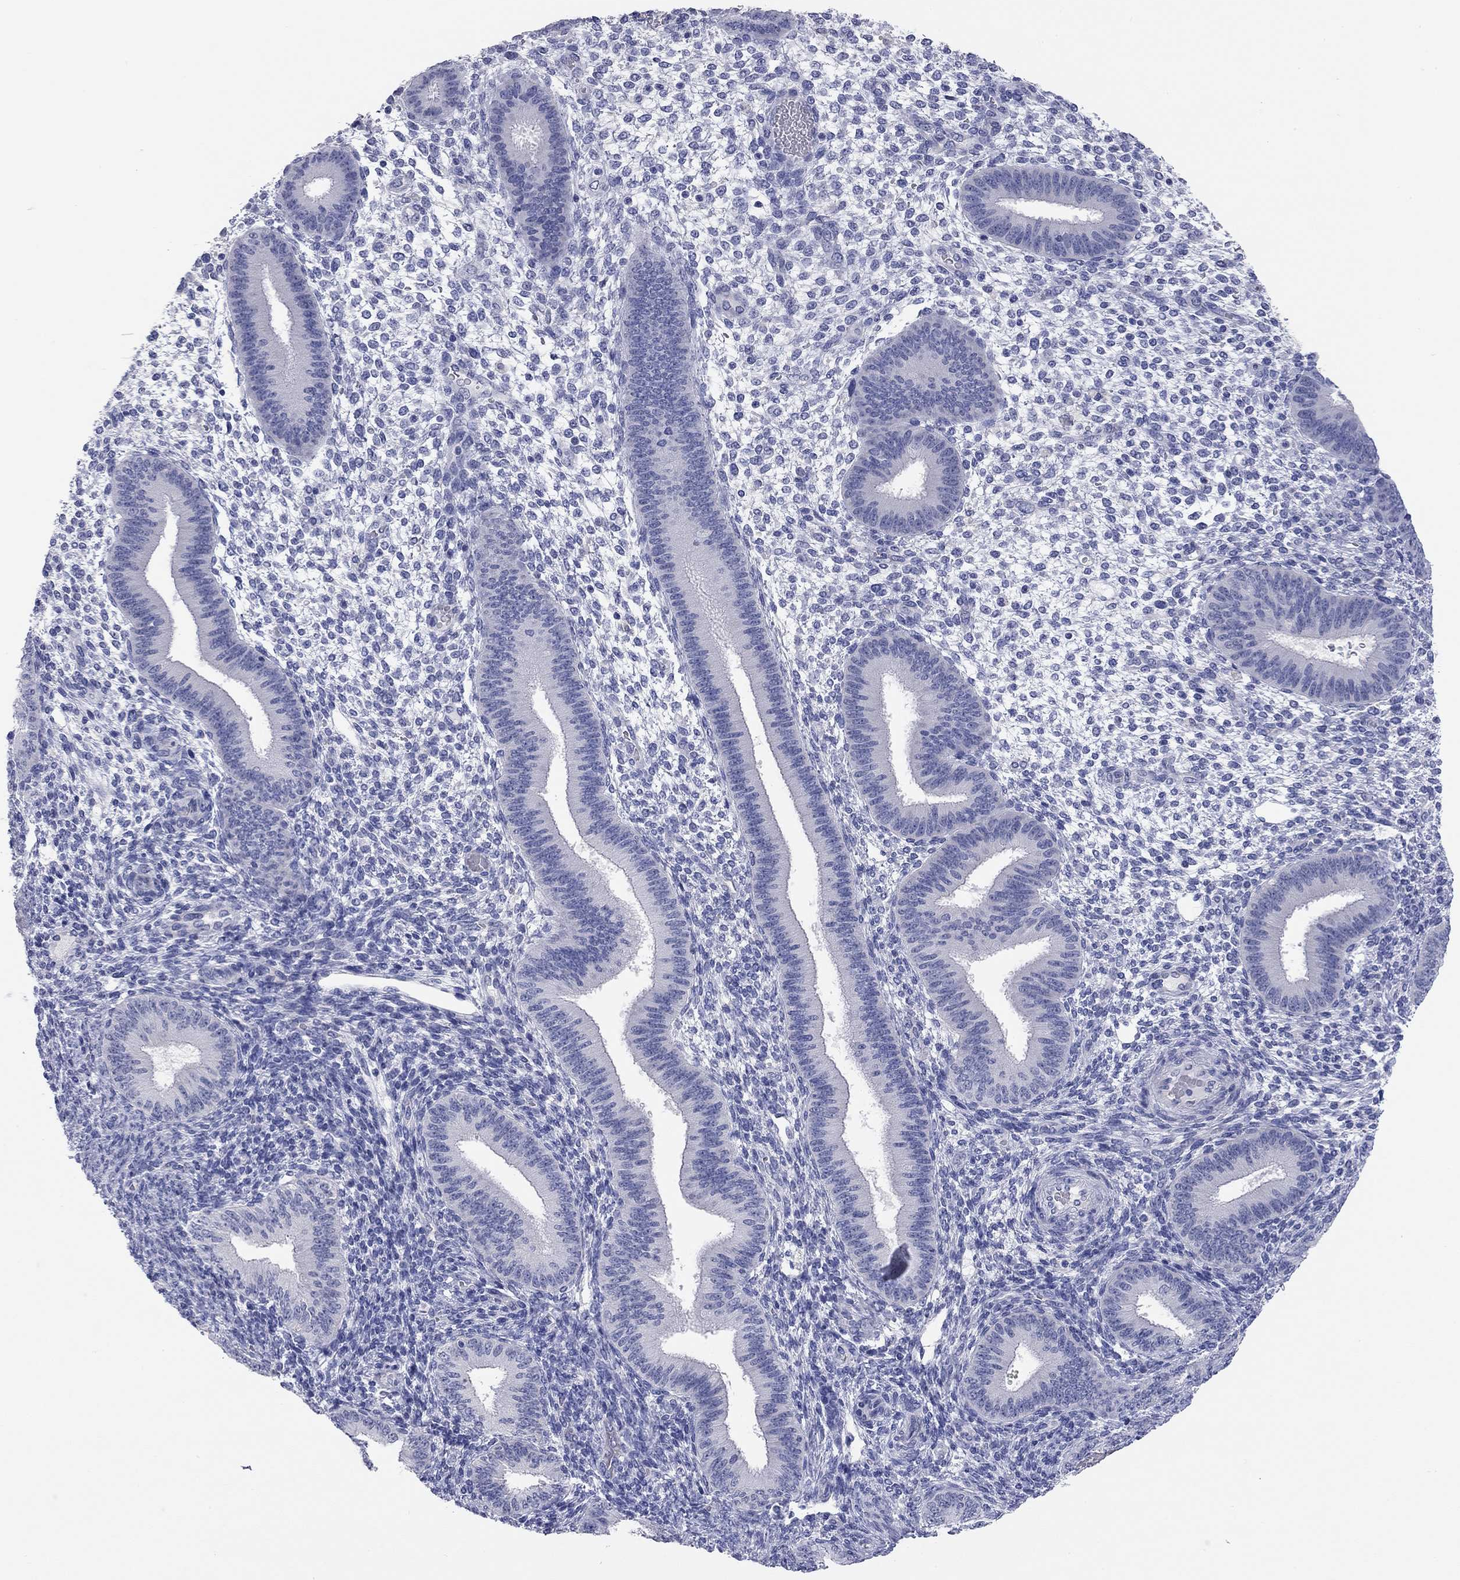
{"staining": {"intensity": "negative", "quantity": "none", "location": "none"}, "tissue": "endometrium", "cell_type": "Cells in endometrial stroma", "image_type": "normal", "snomed": [{"axis": "morphology", "description": "Normal tissue, NOS"}, {"axis": "topography", "description": "Endometrium"}], "caption": "Immunohistochemistry (IHC) of benign human endometrium demonstrates no expression in cells in endometrial stroma. (Brightfield microscopy of DAB (3,3'-diaminobenzidine) immunohistochemistry (IHC) at high magnification).", "gene": "ENSG00000269035", "patient": {"sex": "female", "age": 39}}